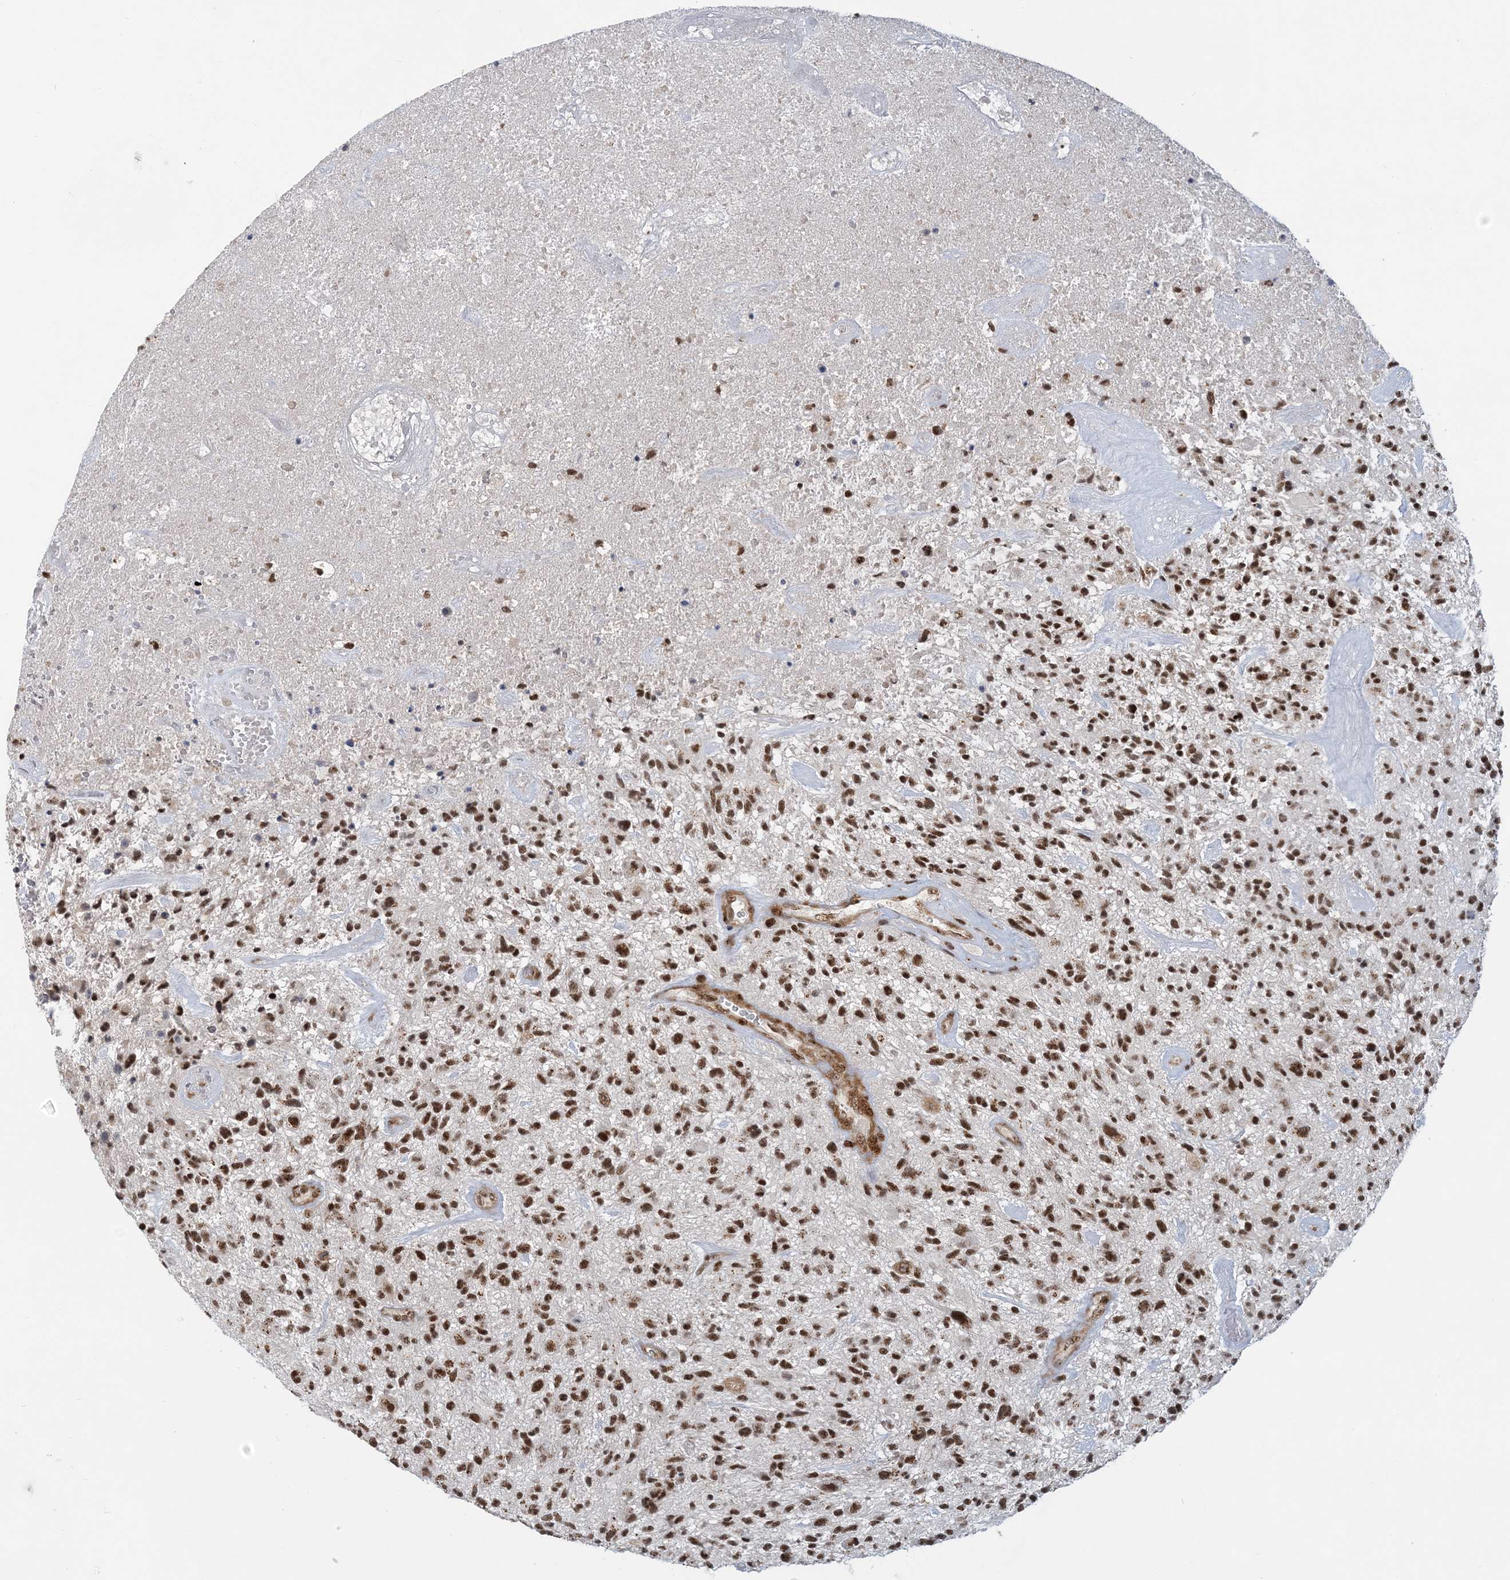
{"staining": {"intensity": "moderate", "quantity": ">75%", "location": "nuclear"}, "tissue": "glioma", "cell_type": "Tumor cells", "image_type": "cancer", "snomed": [{"axis": "morphology", "description": "Glioma, malignant, High grade"}, {"axis": "topography", "description": "Brain"}], "caption": "Glioma was stained to show a protein in brown. There is medium levels of moderate nuclear positivity in approximately >75% of tumor cells. The staining was performed using DAB to visualize the protein expression in brown, while the nuclei were stained in blue with hematoxylin (Magnification: 20x).", "gene": "PLRG1", "patient": {"sex": "male", "age": 47}}